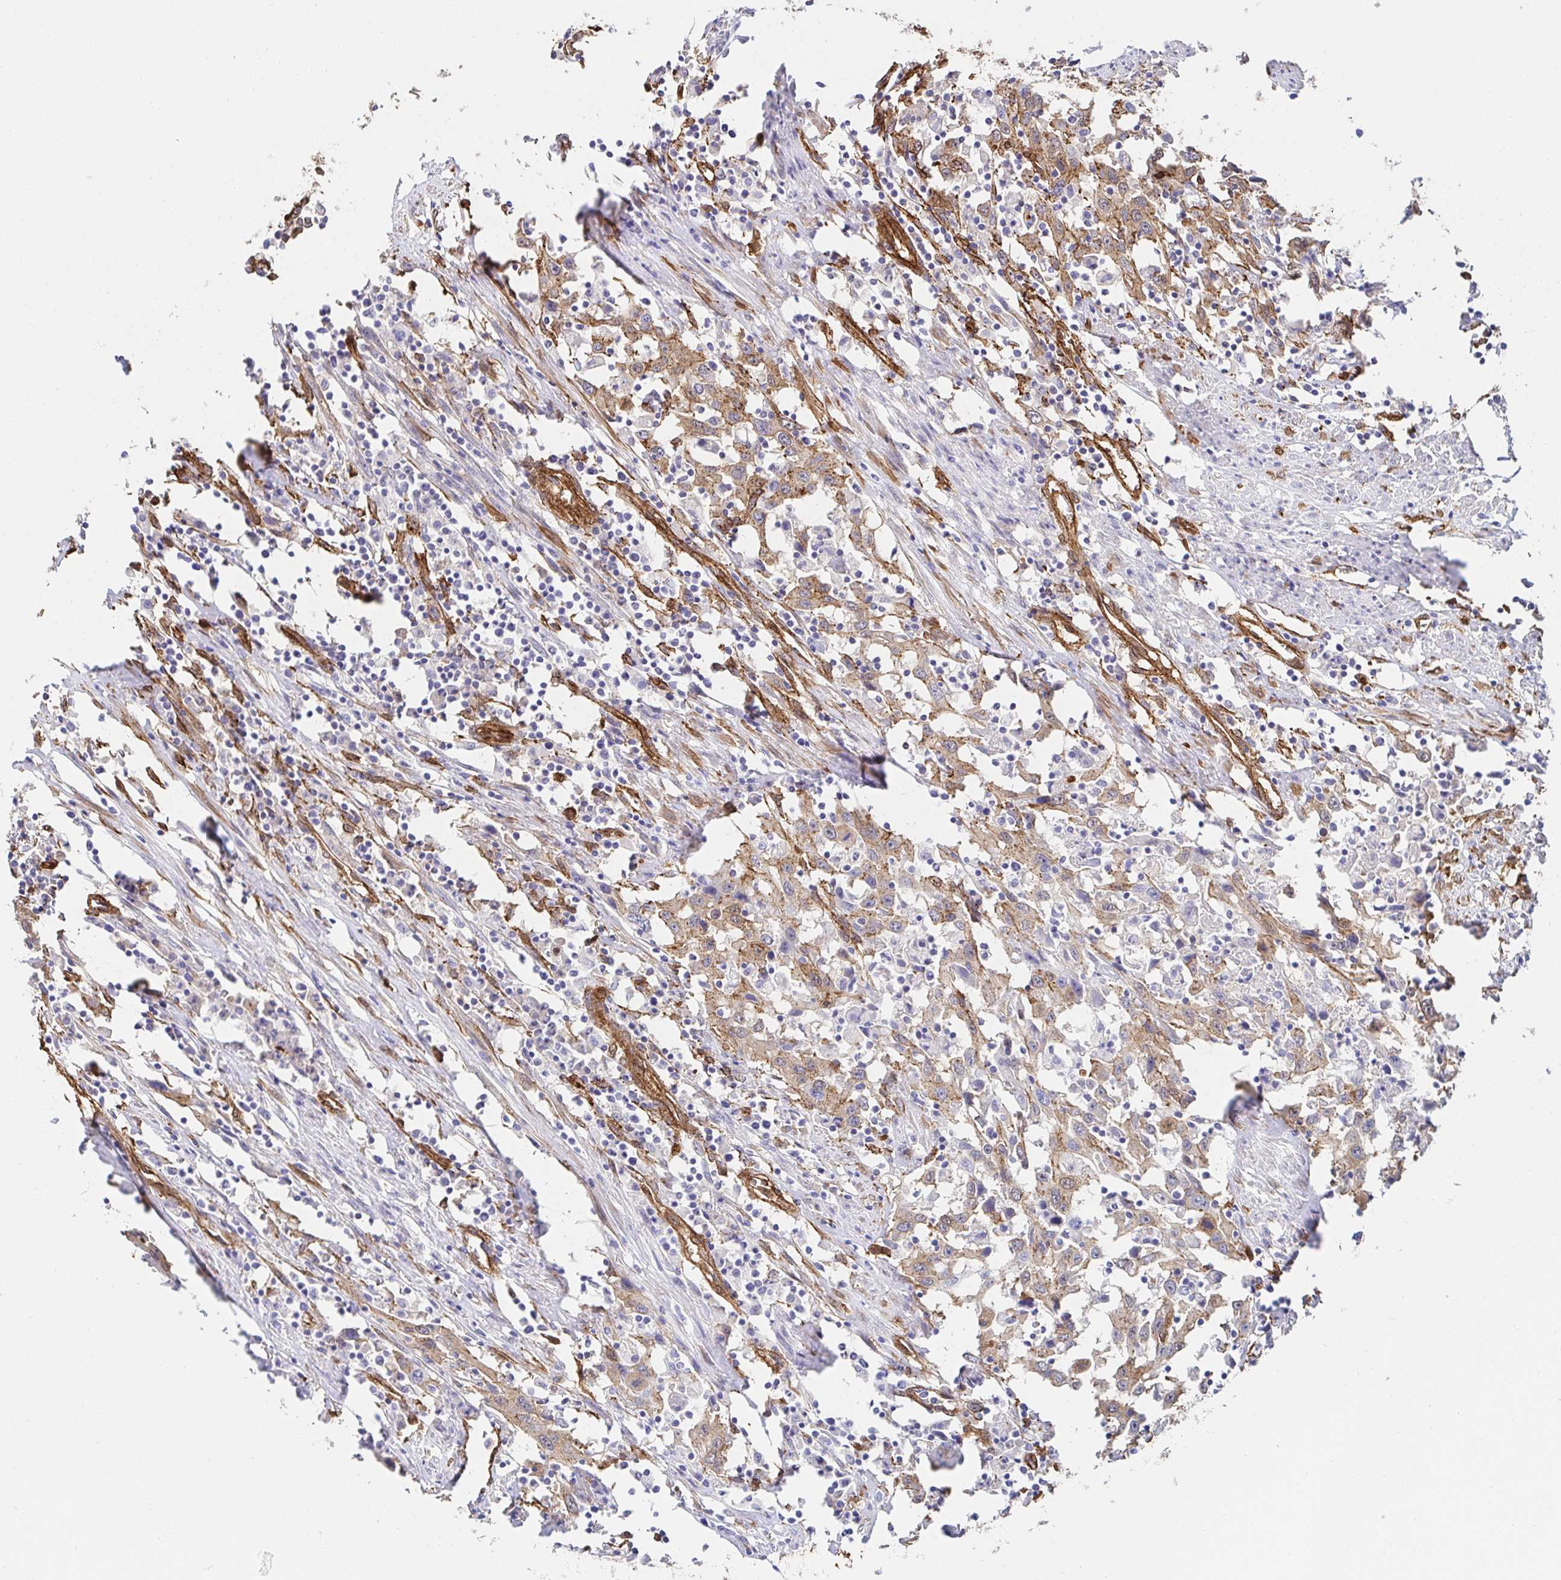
{"staining": {"intensity": "moderate", "quantity": ">75%", "location": "cytoplasmic/membranous"}, "tissue": "urothelial cancer", "cell_type": "Tumor cells", "image_type": "cancer", "snomed": [{"axis": "morphology", "description": "Urothelial carcinoma, High grade"}, {"axis": "topography", "description": "Urinary bladder"}], "caption": "Urothelial cancer stained with DAB immunohistochemistry shows medium levels of moderate cytoplasmic/membranous expression in approximately >75% of tumor cells.", "gene": "CTTN", "patient": {"sex": "male", "age": 61}}